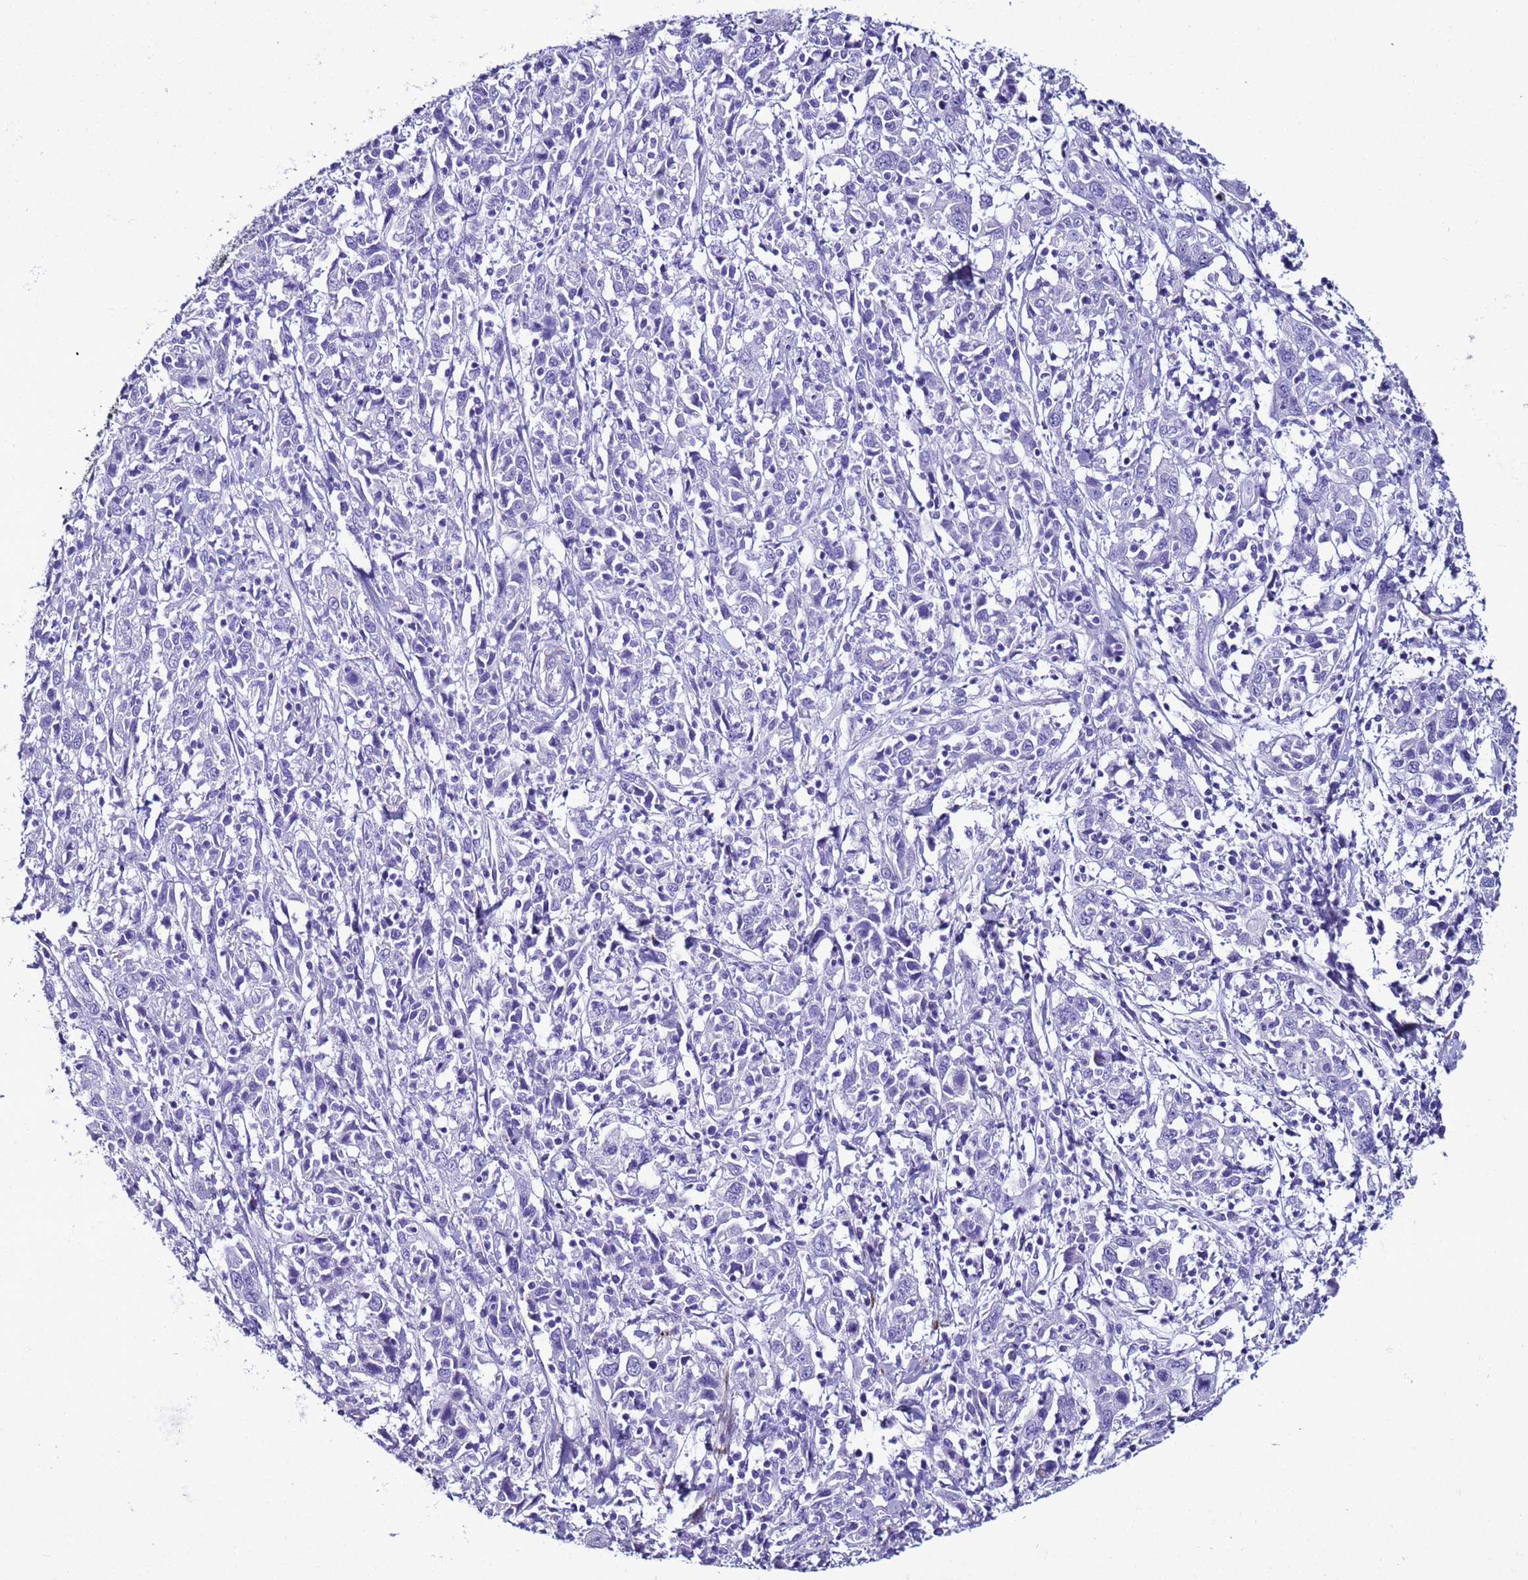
{"staining": {"intensity": "negative", "quantity": "none", "location": "none"}, "tissue": "cervical cancer", "cell_type": "Tumor cells", "image_type": "cancer", "snomed": [{"axis": "morphology", "description": "Squamous cell carcinoma, NOS"}, {"axis": "topography", "description": "Cervix"}], "caption": "Protein analysis of squamous cell carcinoma (cervical) demonstrates no significant expression in tumor cells.", "gene": "LCMT1", "patient": {"sex": "female", "age": 46}}